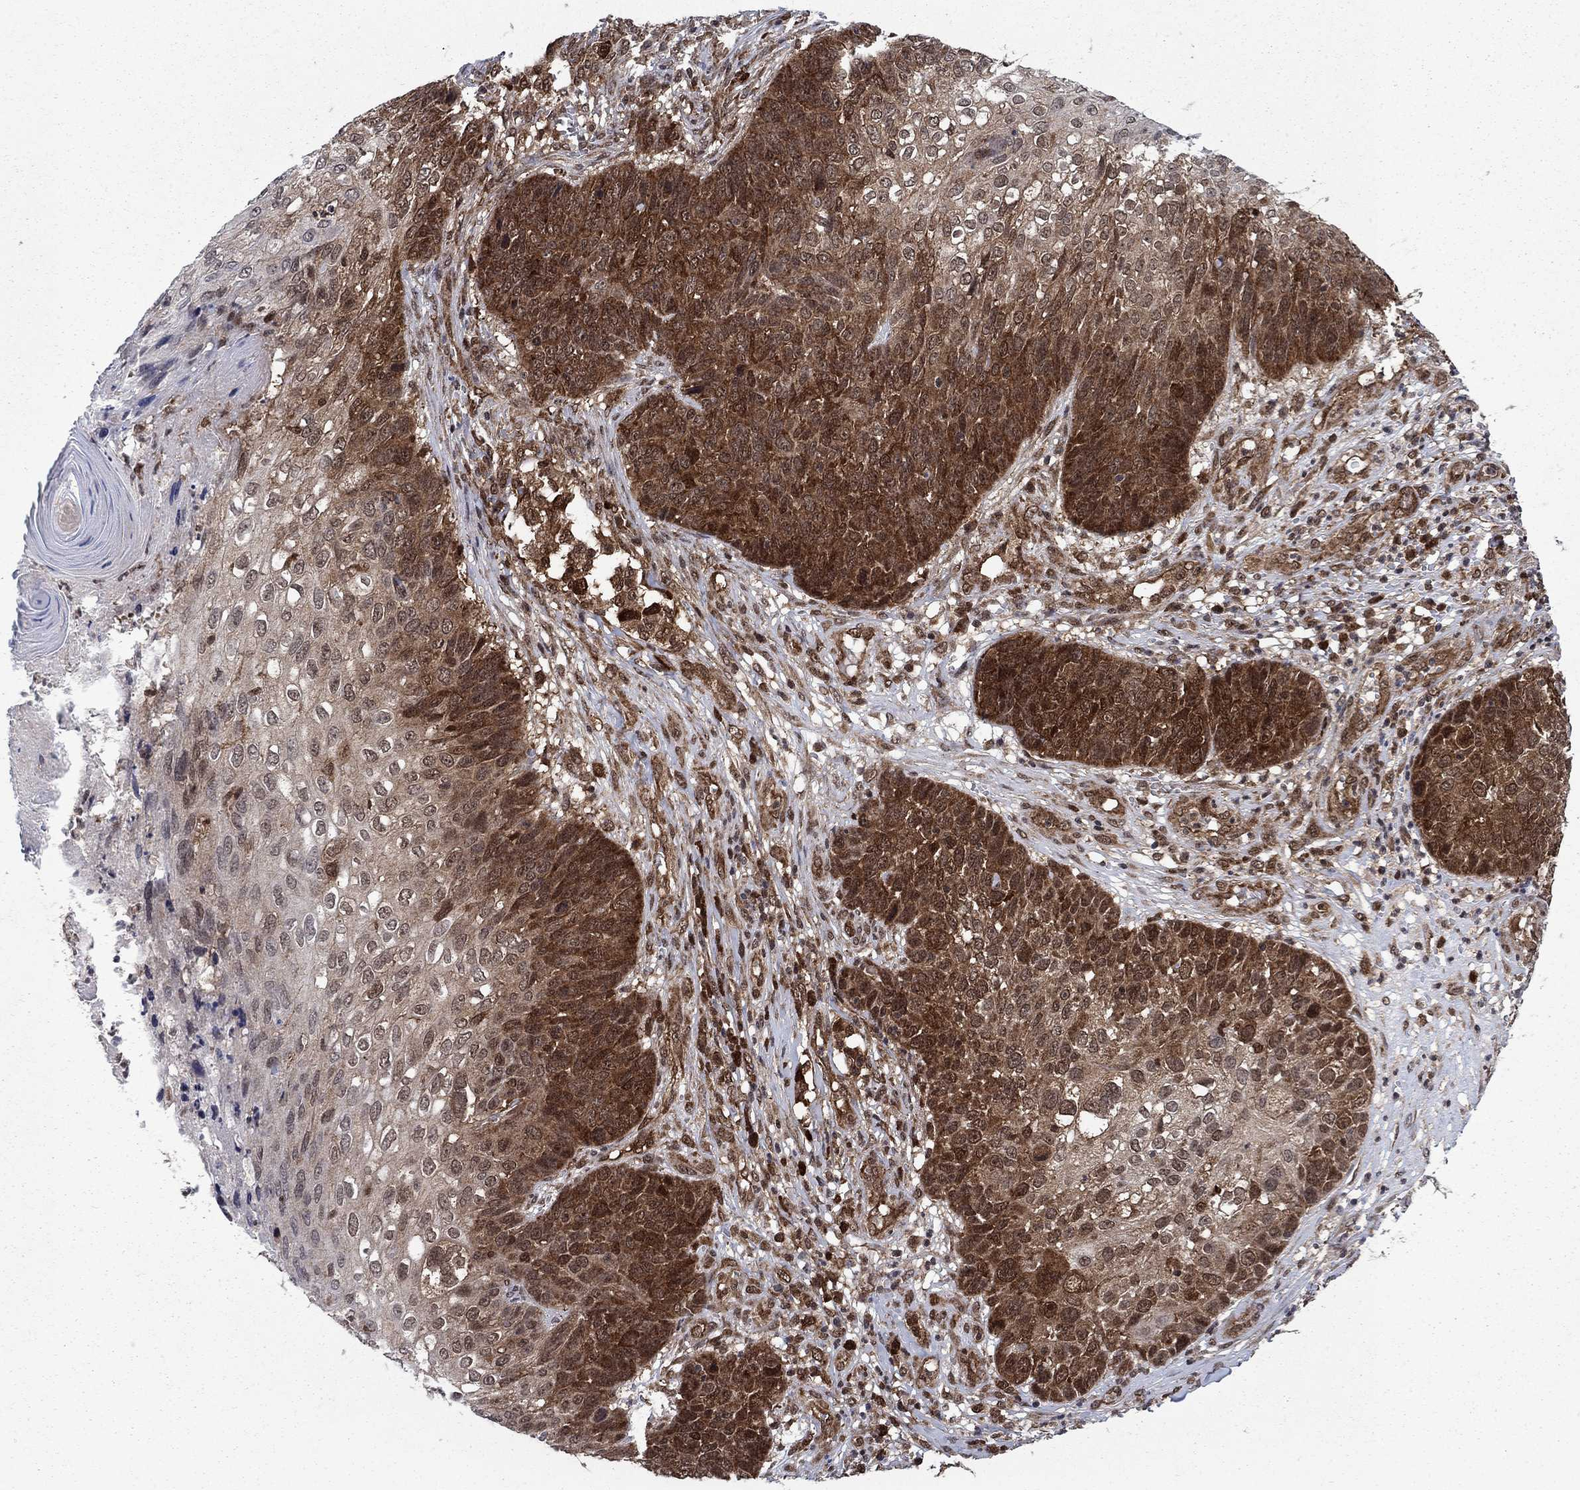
{"staining": {"intensity": "strong", "quantity": "25%-75%", "location": "cytoplasmic/membranous"}, "tissue": "skin cancer", "cell_type": "Tumor cells", "image_type": "cancer", "snomed": [{"axis": "morphology", "description": "Squamous cell carcinoma, NOS"}, {"axis": "topography", "description": "Skin"}], "caption": "A histopathology image of skin cancer stained for a protein demonstrates strong cytoplasmic/membranous brown staining in tumor cells.", "gene": "DNAJA1", "patient": {"sex": "male", "age": 92}}